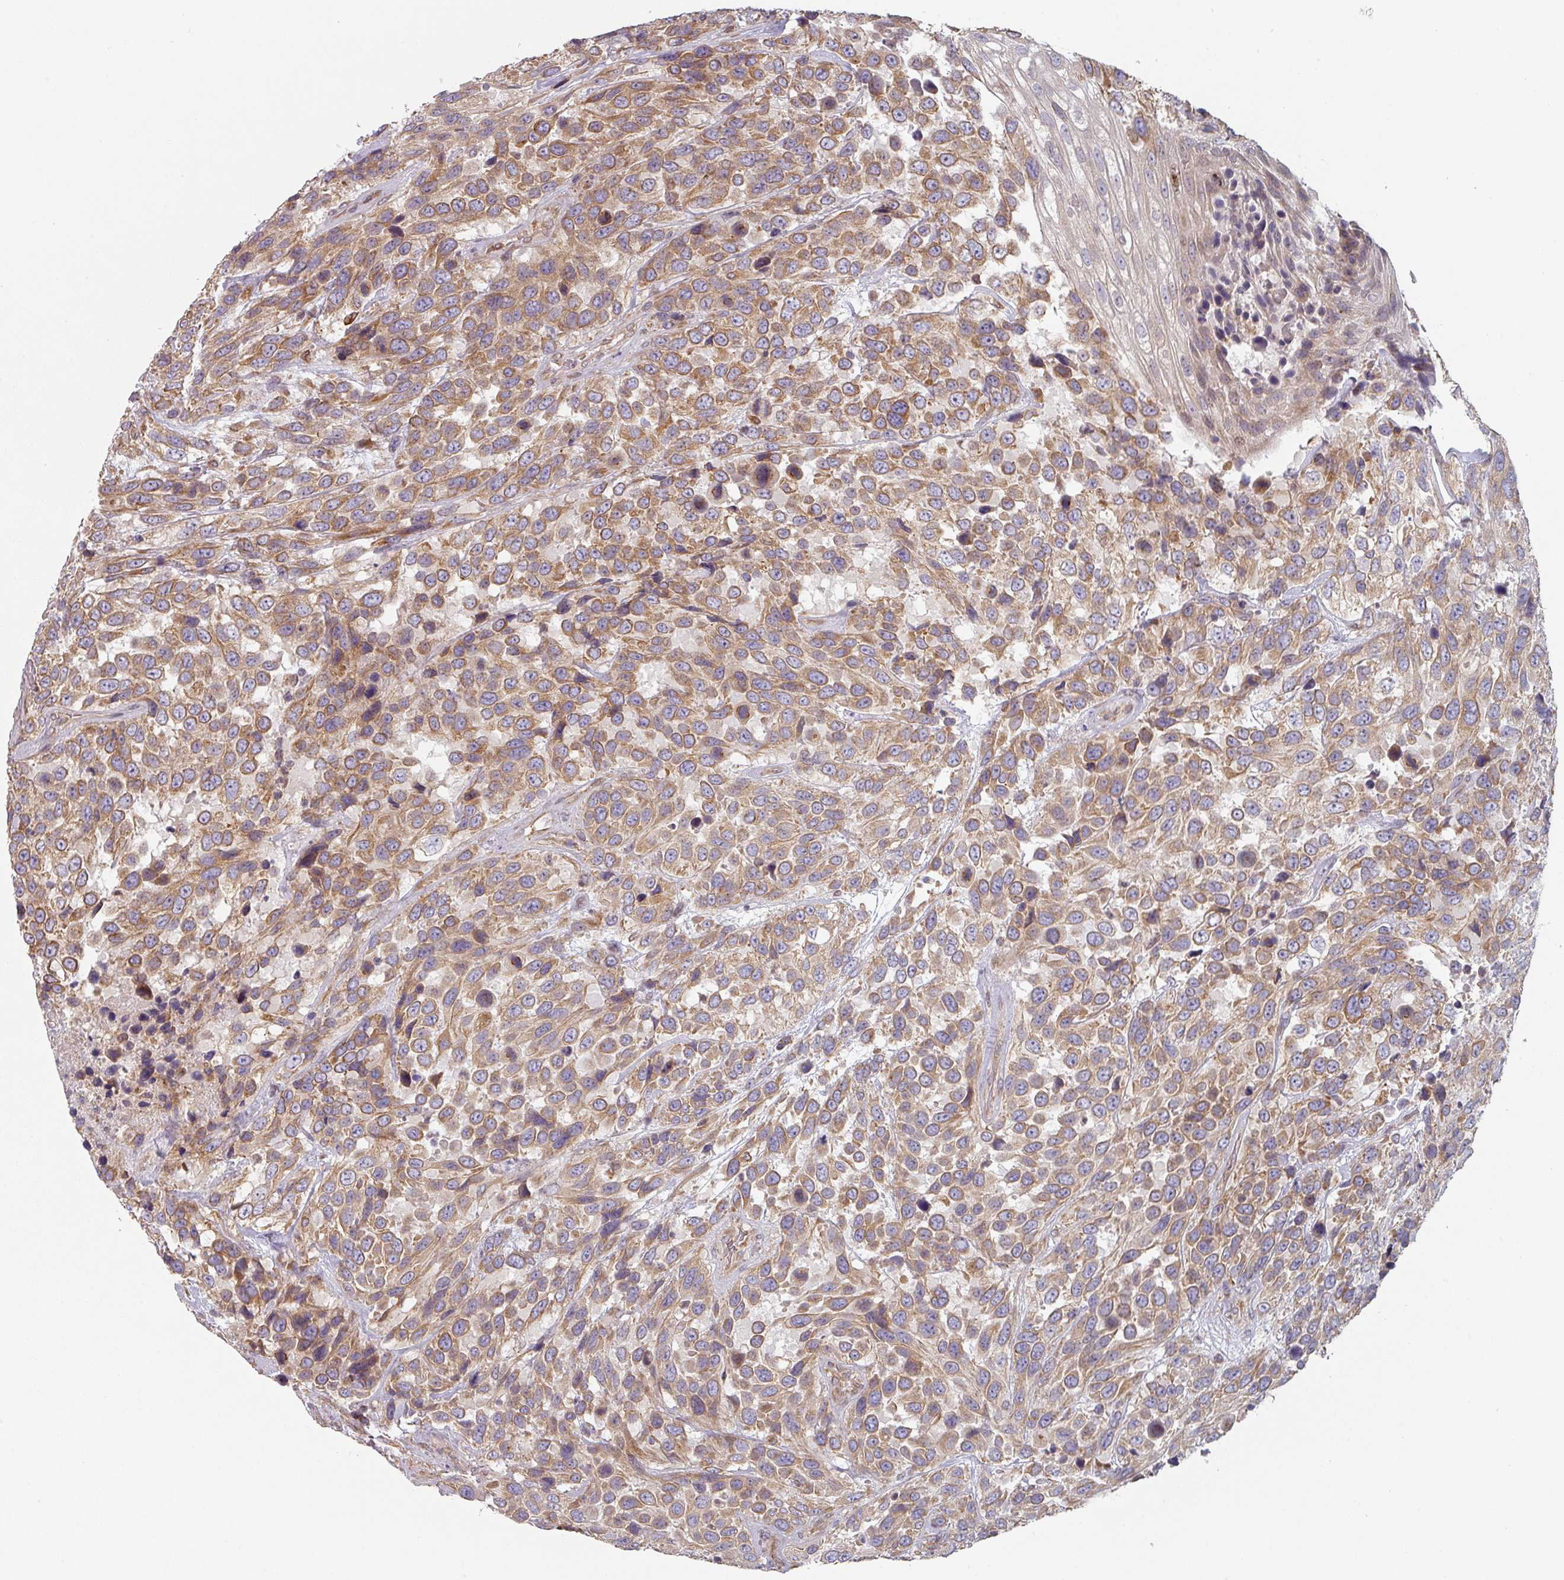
{"staining": {"intensity": "moderate", "quantity": ">75%", "location": "cytoplasmic/membranous"}, "tissue": "urothelial cancer", "cell_type": "Tumor cells", "image_type": "cancer", "snomed": [{"axis": "morphology", "description": "Urothelial carcinoma, High grade"}, {"axis": "topography", "description": "Urinary bladder"}], "caption": "Urothelial cancer stained with IHC exhibits moderate cytoplasmic/membranous staining in about >75% of tumor cells. The protein is shown in brown color, while the nuclei are stained blue.", "gene": "TAPT1", "patient": {"sex": "female", "age": 70}}